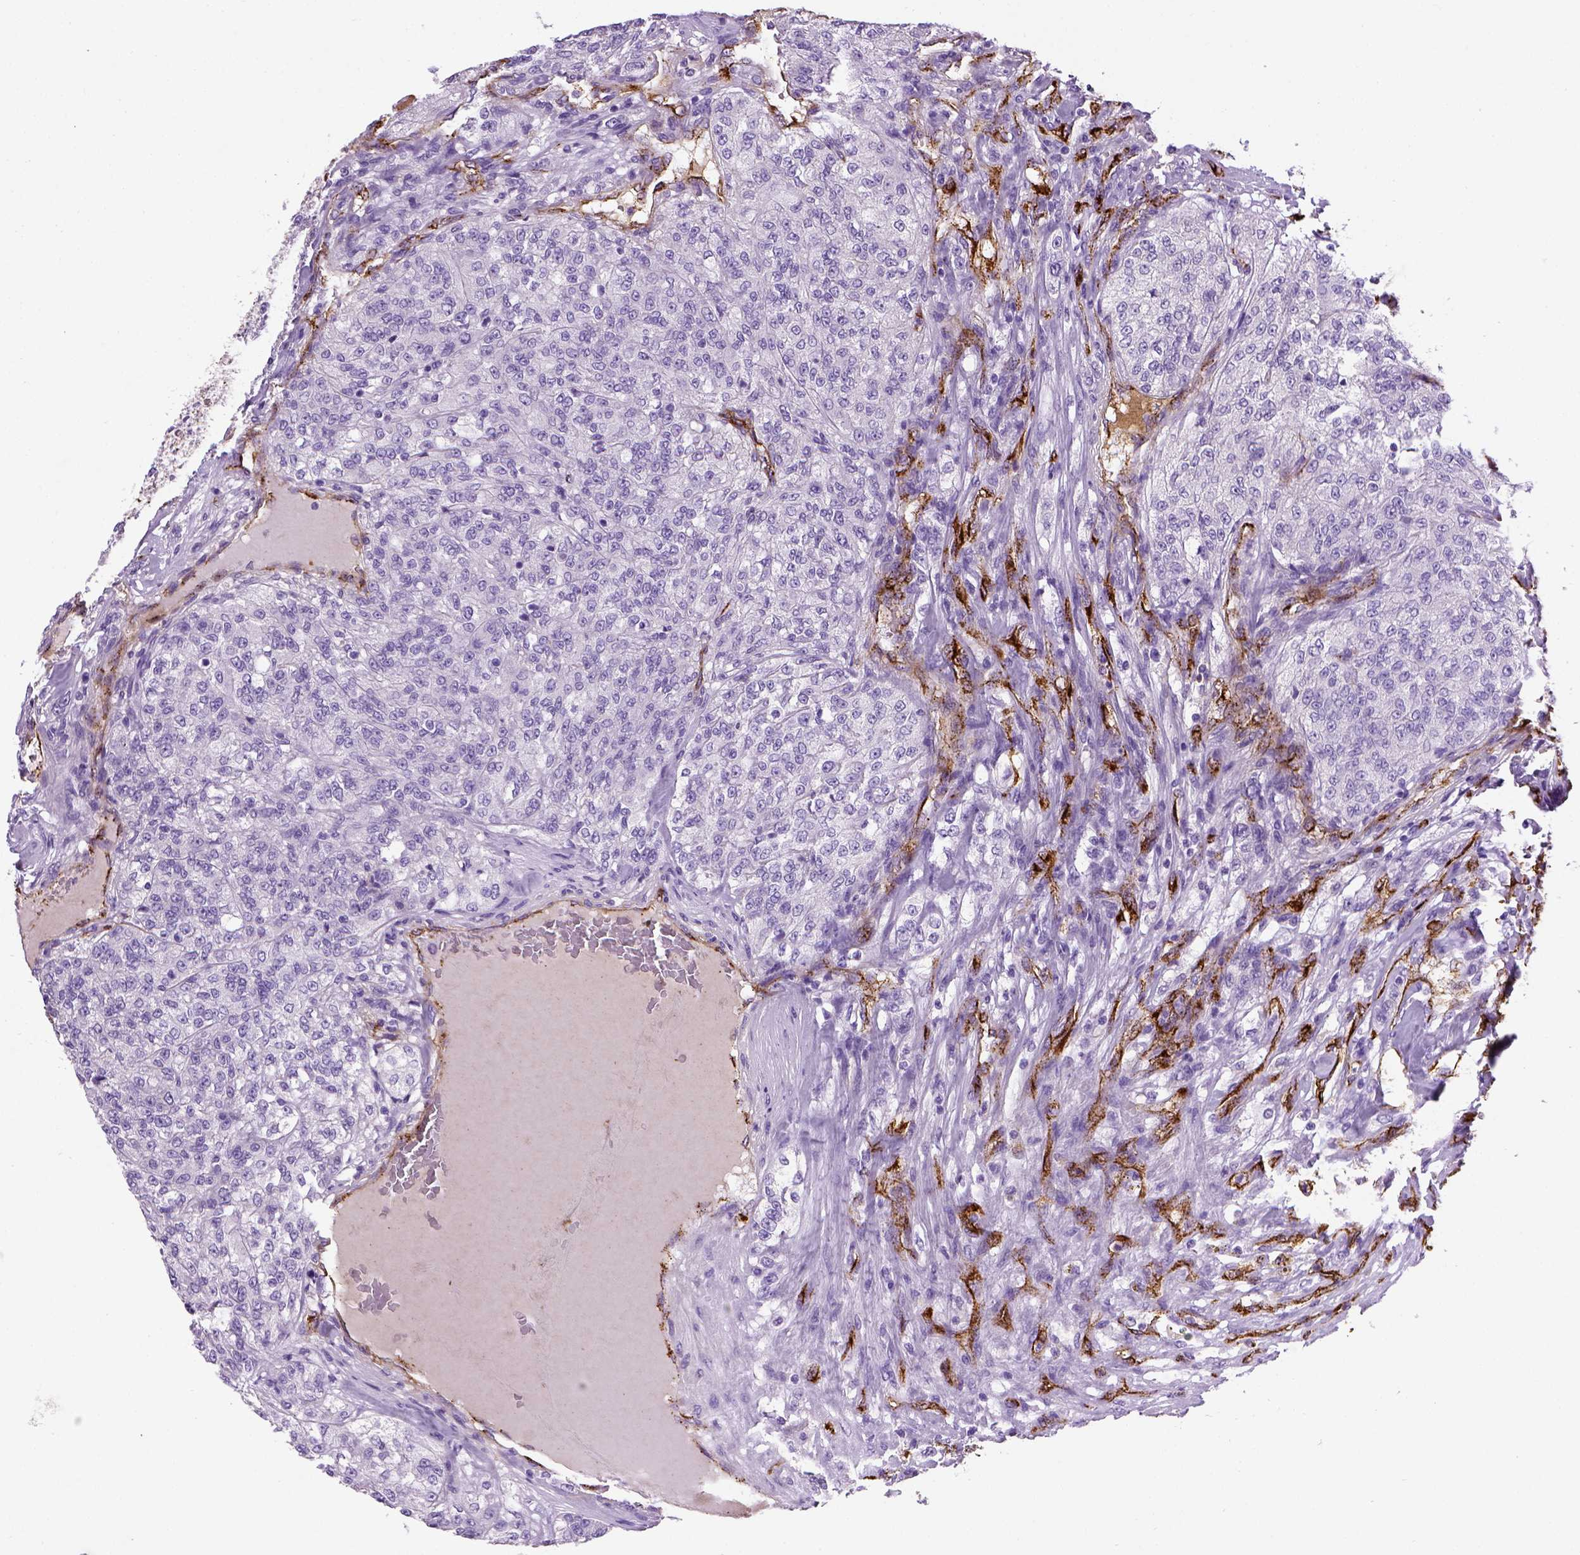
{"staining": {"intensity": "negative", "quantity": "none", "location": "none"}, "tissue": "renal cancer", "cell_type": "Tumor cells", "image_type": "cancer", "snomed": [{"axis": "morphology", "description": "Adenocarcinoma, NOS"}, {"axis": "topography", "description": "Kidney"}], "caption": "The photomicrograph exhibits no staining of tumor cells in renal cancer. (DAB (3,3'-diaminobenzidine) IHC visualized using brightfield microscopy, high magnification).", "gene": "VWF", "patient": {"sex": "female", "age": 63}}